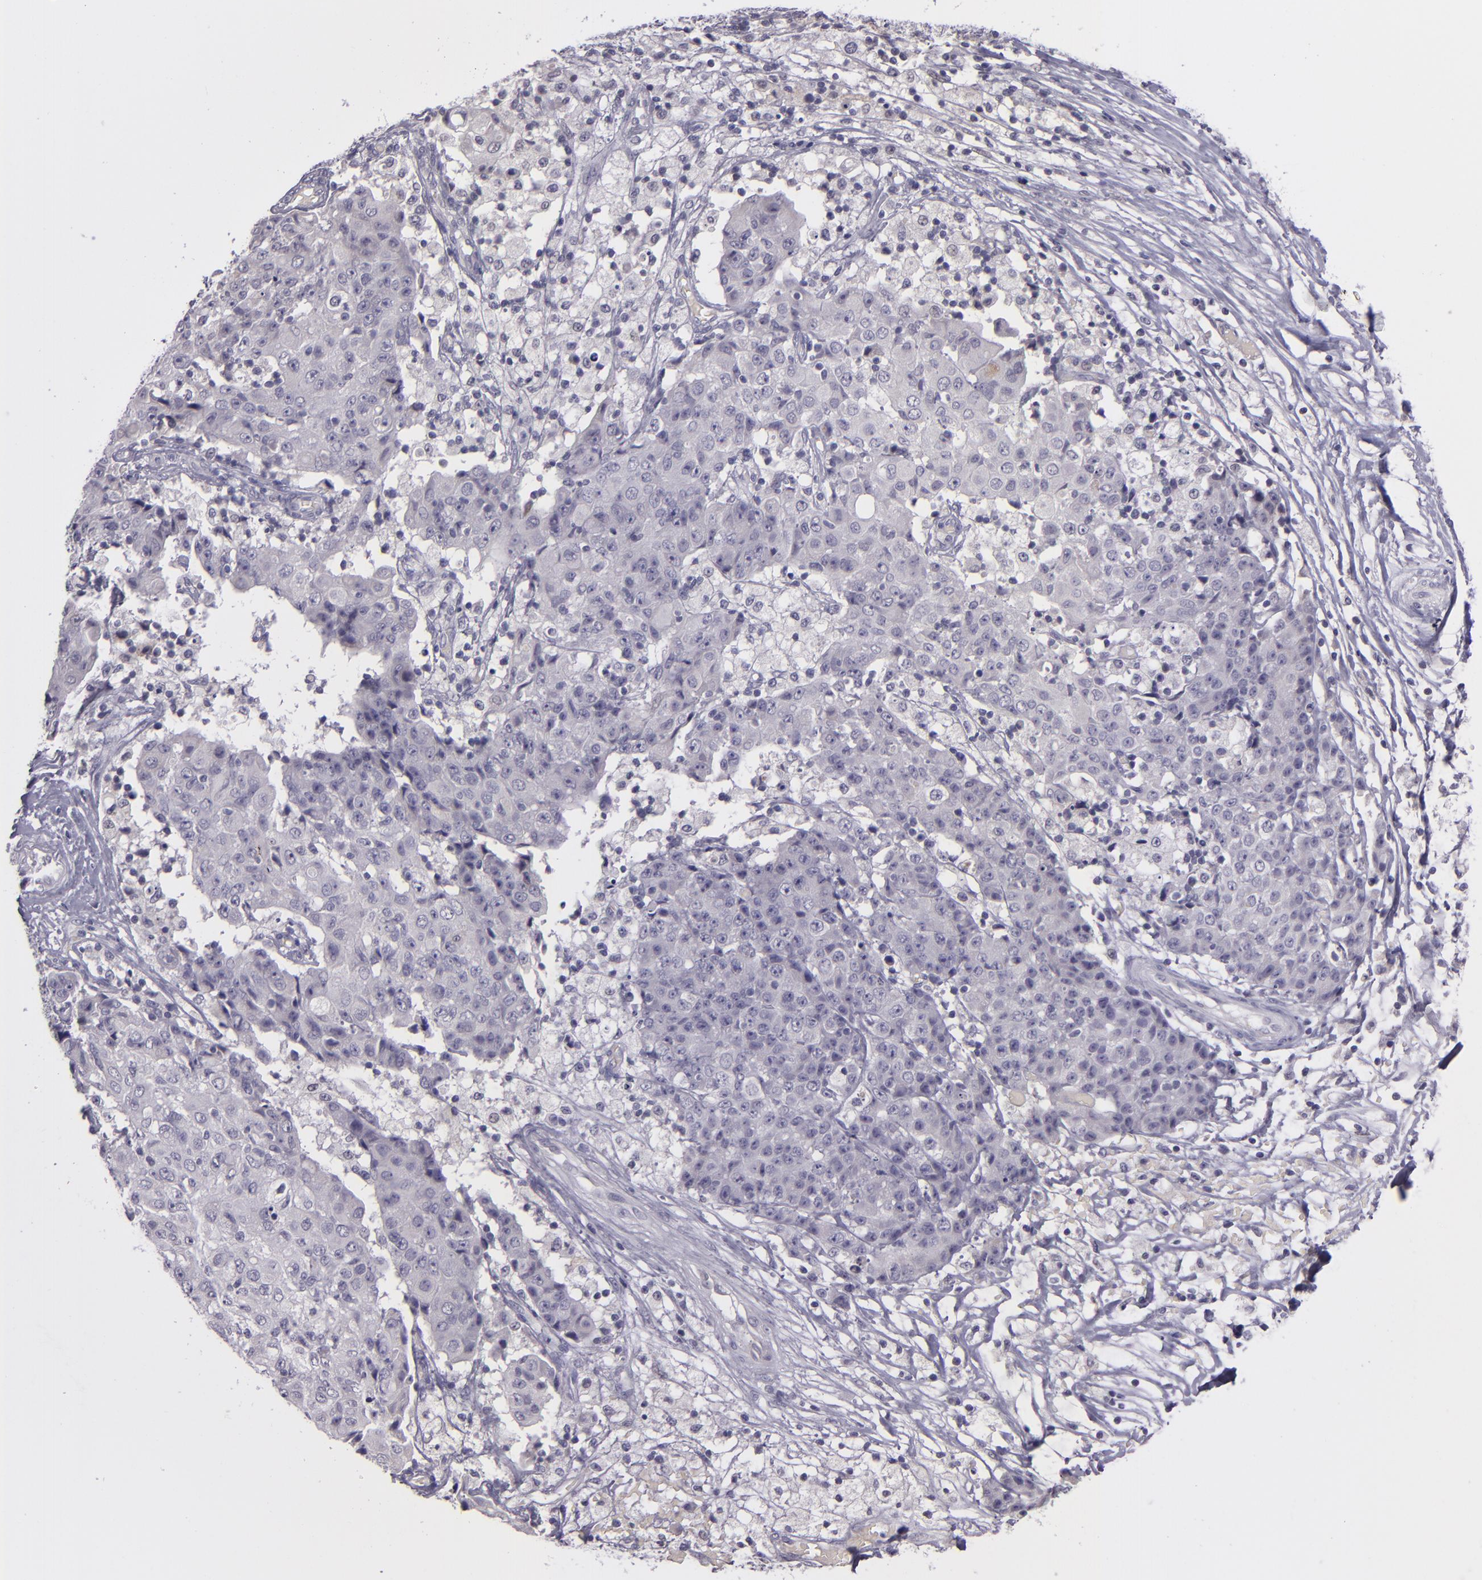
{"staining": {"intensity": "negative", "quantity": "none", "location": "none"}, "tissue": "ovarian cancer", "cell_type": "Tumor cells", "image_type": "cancer", "snomed": [{"axis": "morphology", "description": "Carcinoma, endometroid"}, {"axis": "topography", "description": "Ovary"}], "caption": "Human ovarian cancer stained for a protein using IHC shows no expression in tumor cells.", "gene": "SNCB", "patient": {"sex": "female", "age": 42}}